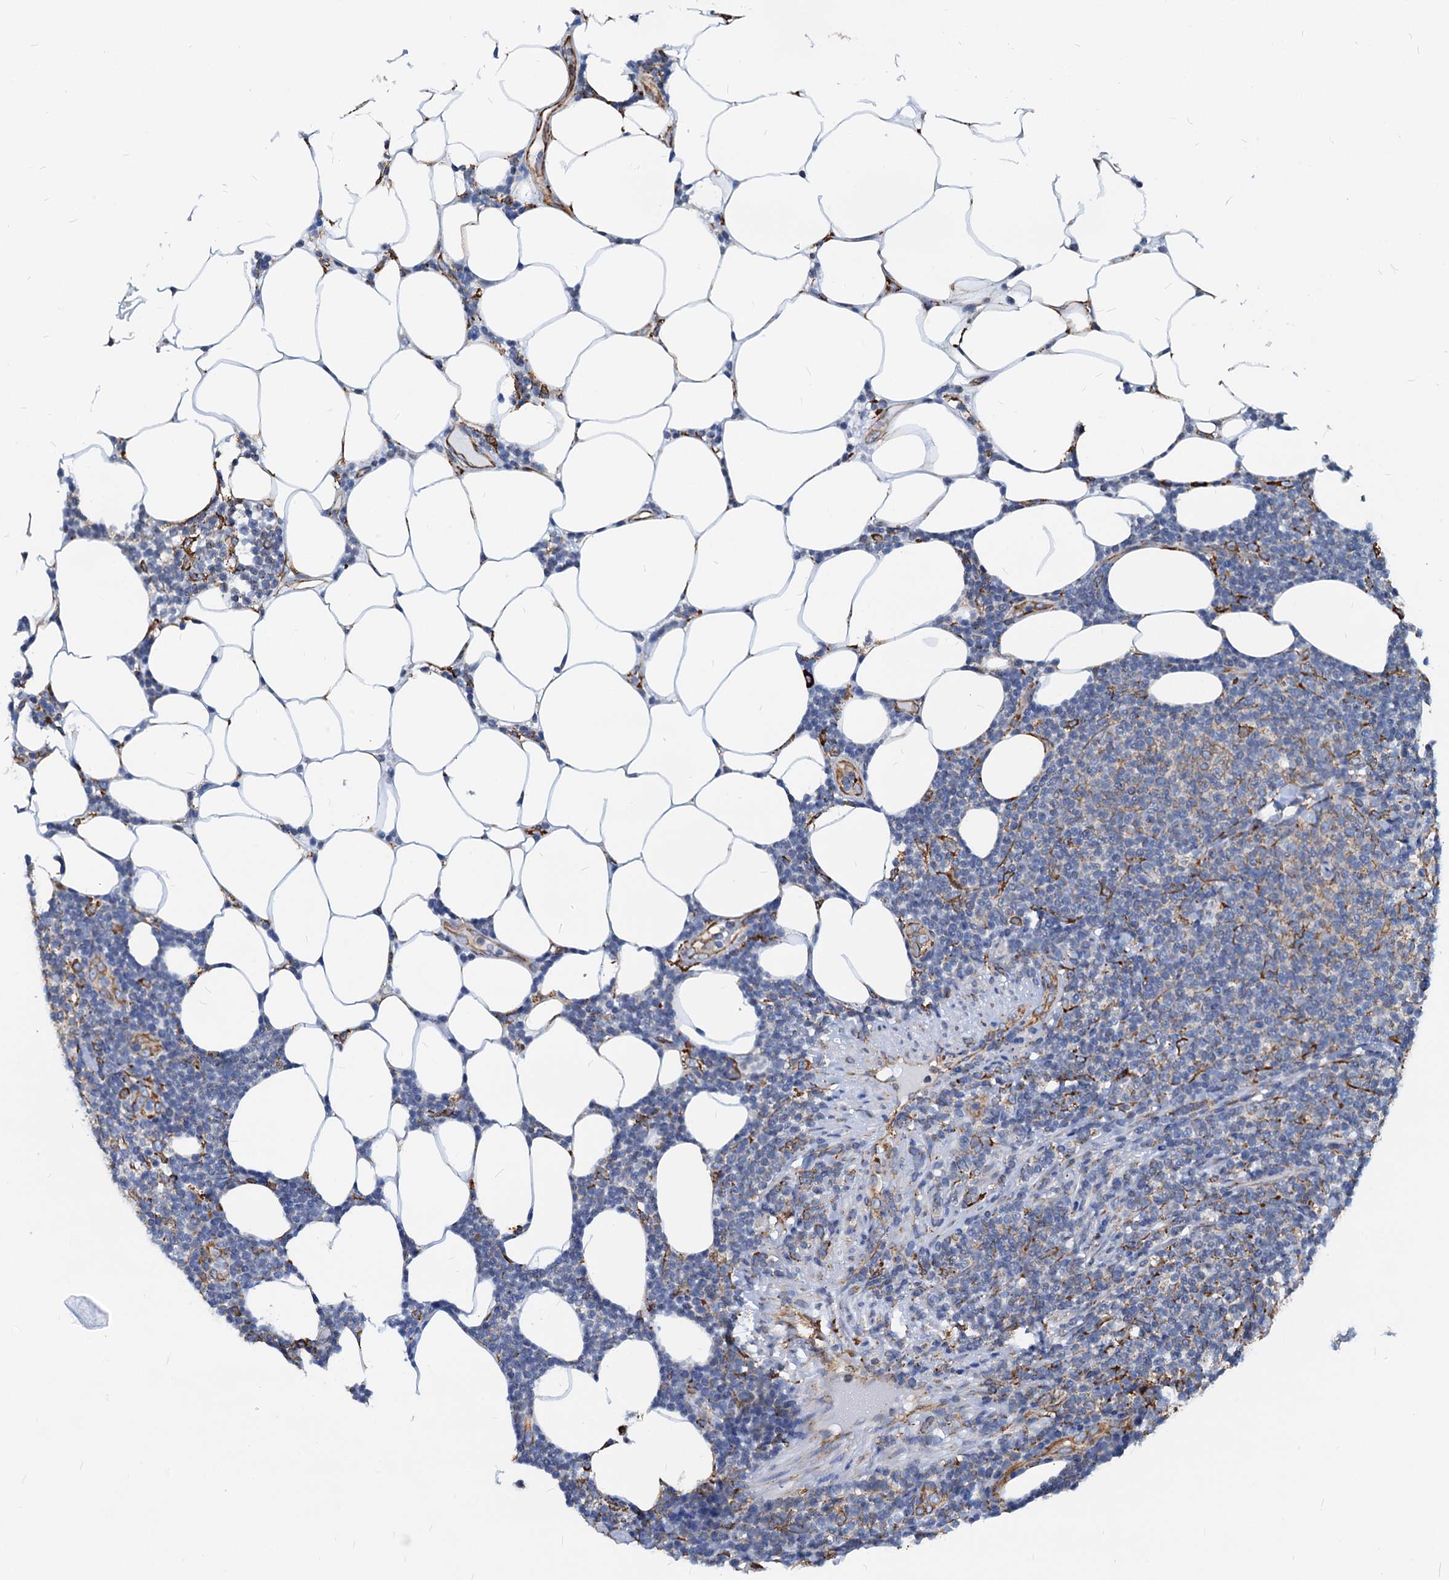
{"staining": {"intensity": "moderate", "quantity": "25%-75%", "location": "cytoplasmic/membranous"}, "tissue": "lymphoma", "cell_type": "Tumor cells", "image_type": "cancer", "snomed": [{"axis": "morphology", "description": "Malignant lymphoma, non-Hodgkin's type, Low grade"}, {"axis": "topography", "description": "Lymph node"}], "caption": "Moderate cytoplasmic/membranous protein positivity is present in about 25%-75% of tumor cells in malignant lymphoma, non-Hodgkin's type (low-grade). Nuclei are stained in blue.", "gene": "HSPA5", "patient": {"sex": "male", "age": 66}}